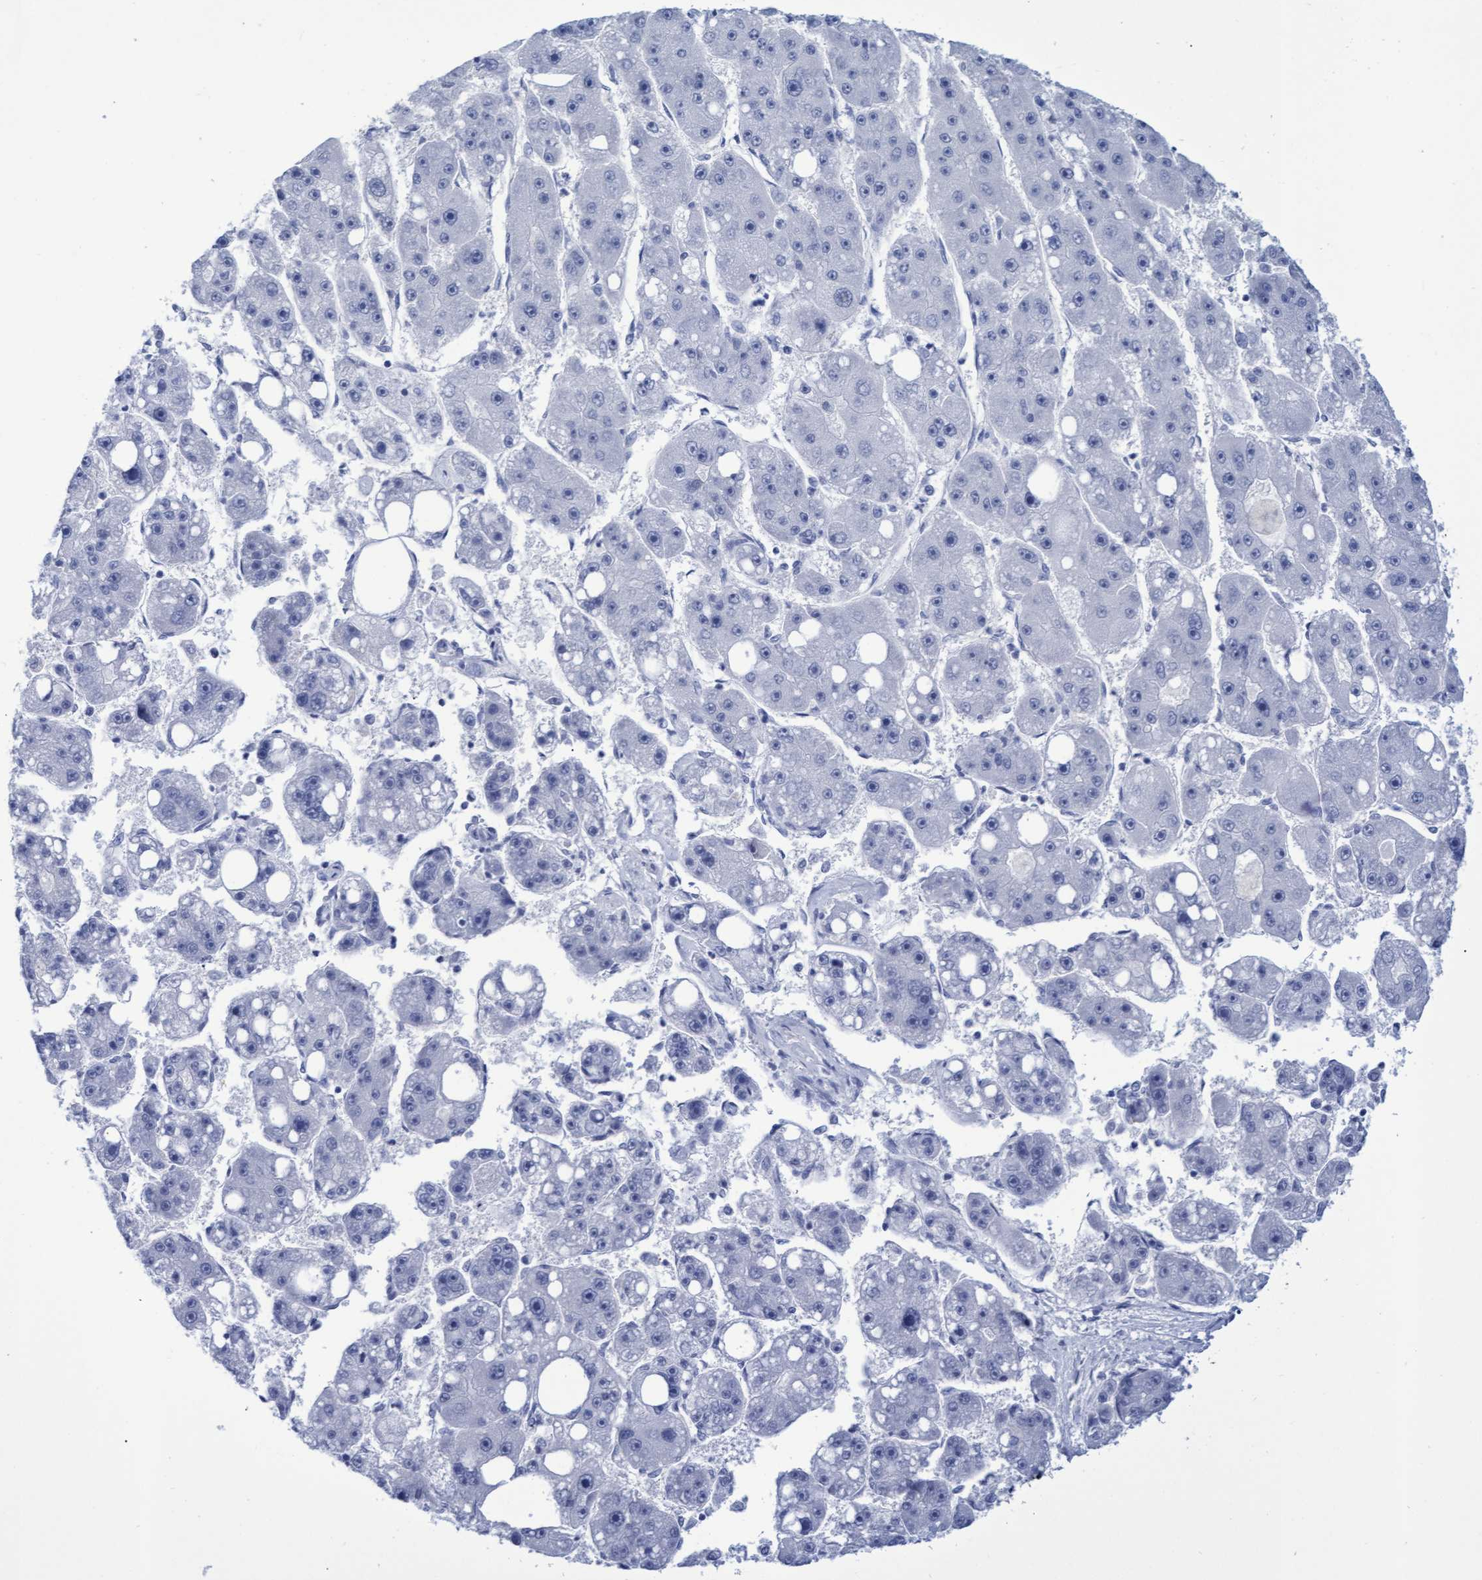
{"staining": {"intensity": "negative", "quantity": "none", "location": "none"}, "tissue": "liver cancer", "cell_type": "Tumor cells", "image_type": "cancer", "snomed": [{"axis": "morphology", "description": "Carcinoma, Hepatocellular, NOS"}, {"axis": "topography", "description": "Liver"}], "caption": "Tumor cells show no significant staining in hepatocellular carcinoma (liver).", "gene": "INSL6", "patient": {"sex": "female", "age": 61}}